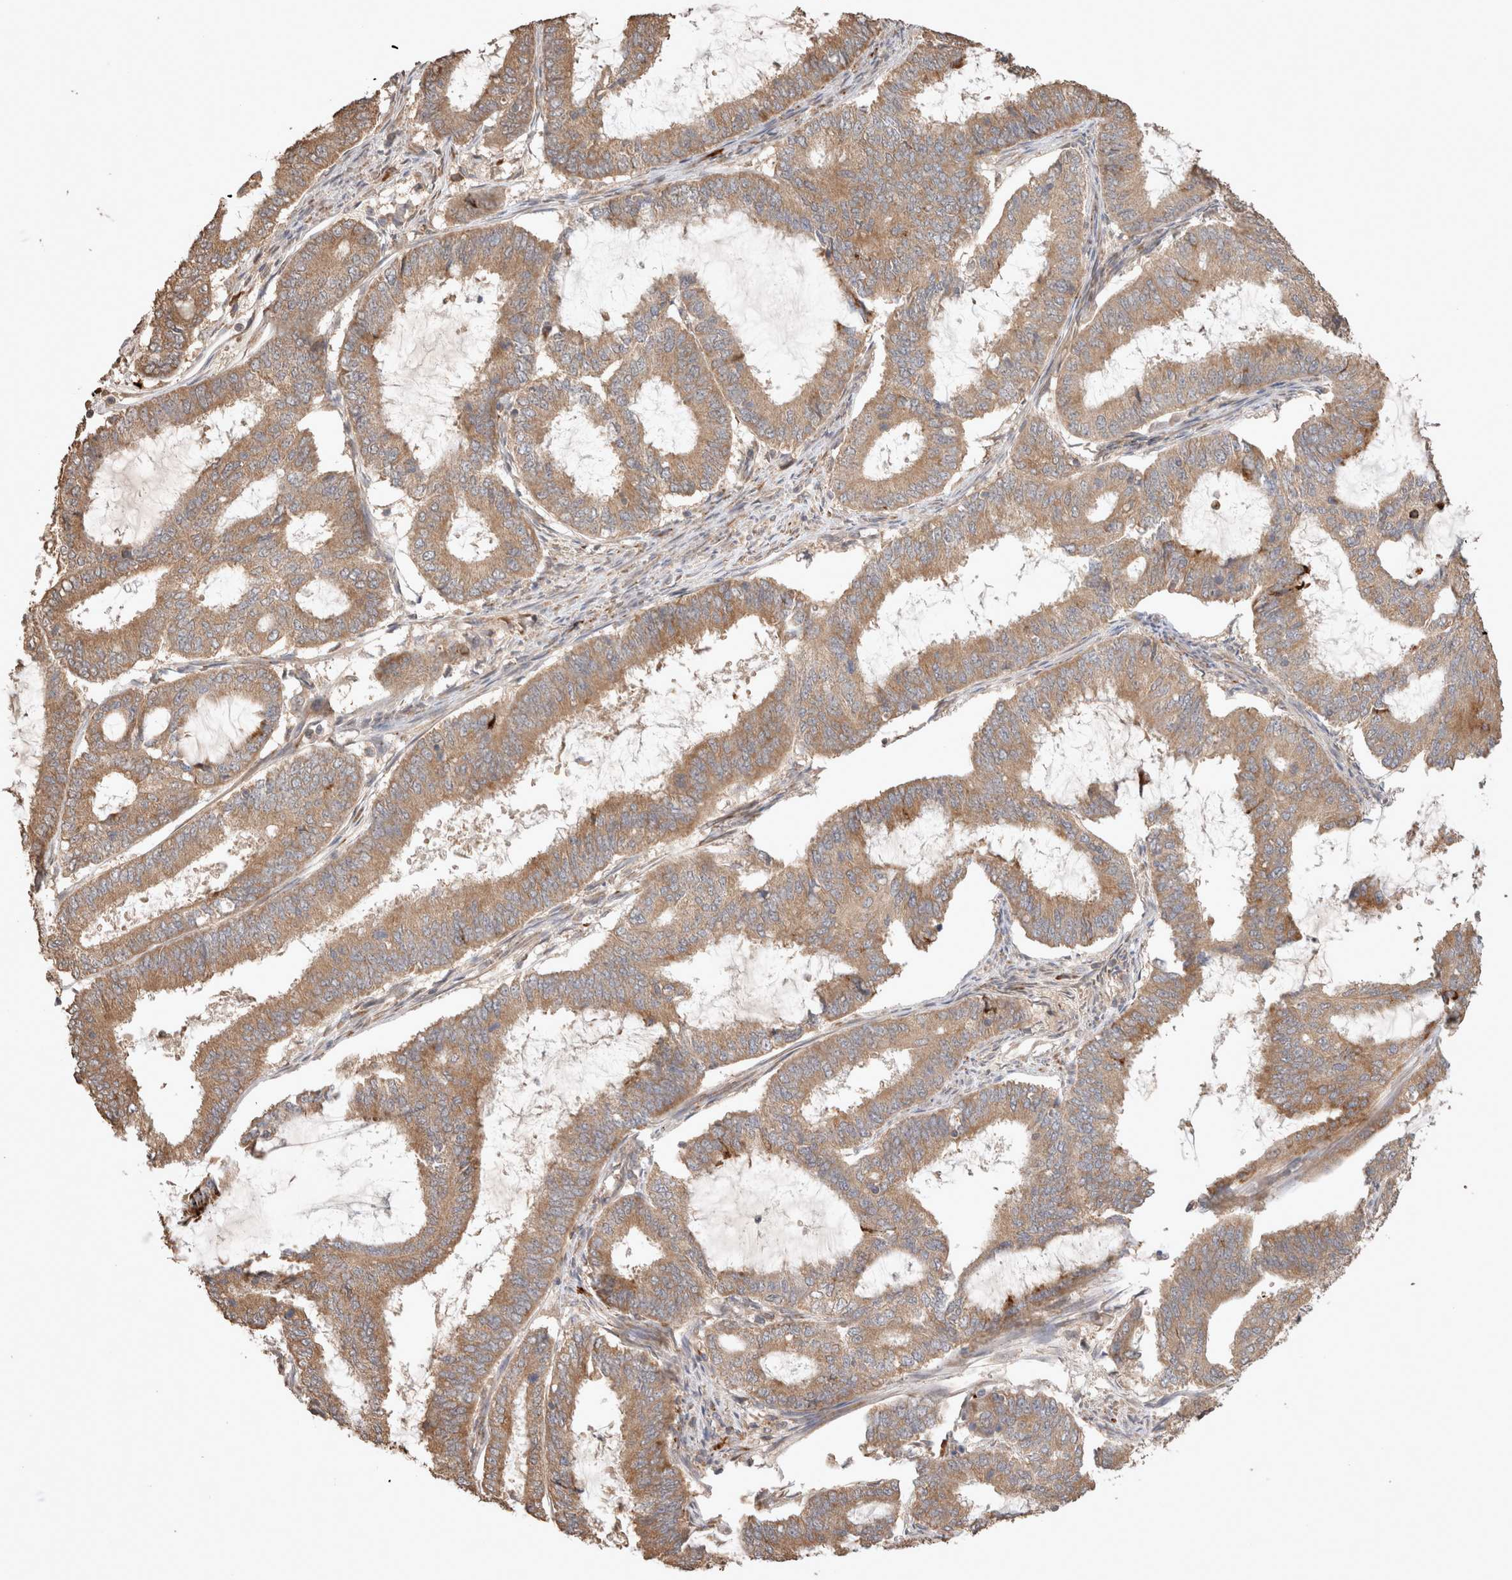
{"staining": {"intensity": "moderate", "quantity": ">75%", "location": "cytoplasmic/membranous"}, "tissue": "endometrial cancer", "cell_type": "Tumor cells", "image_type": "cancer", "snomed": [{"axis": "morphology", "description": "Adenocarcinoma, NOS"}, {"axis": "topography", "description": "Endometrium"}], "caption": "Endometrial cancer stained with a protein marker shows moderate staining in tumor cells.", "gene": "HROB", "patient": {"sex": "female", "age": 51}}